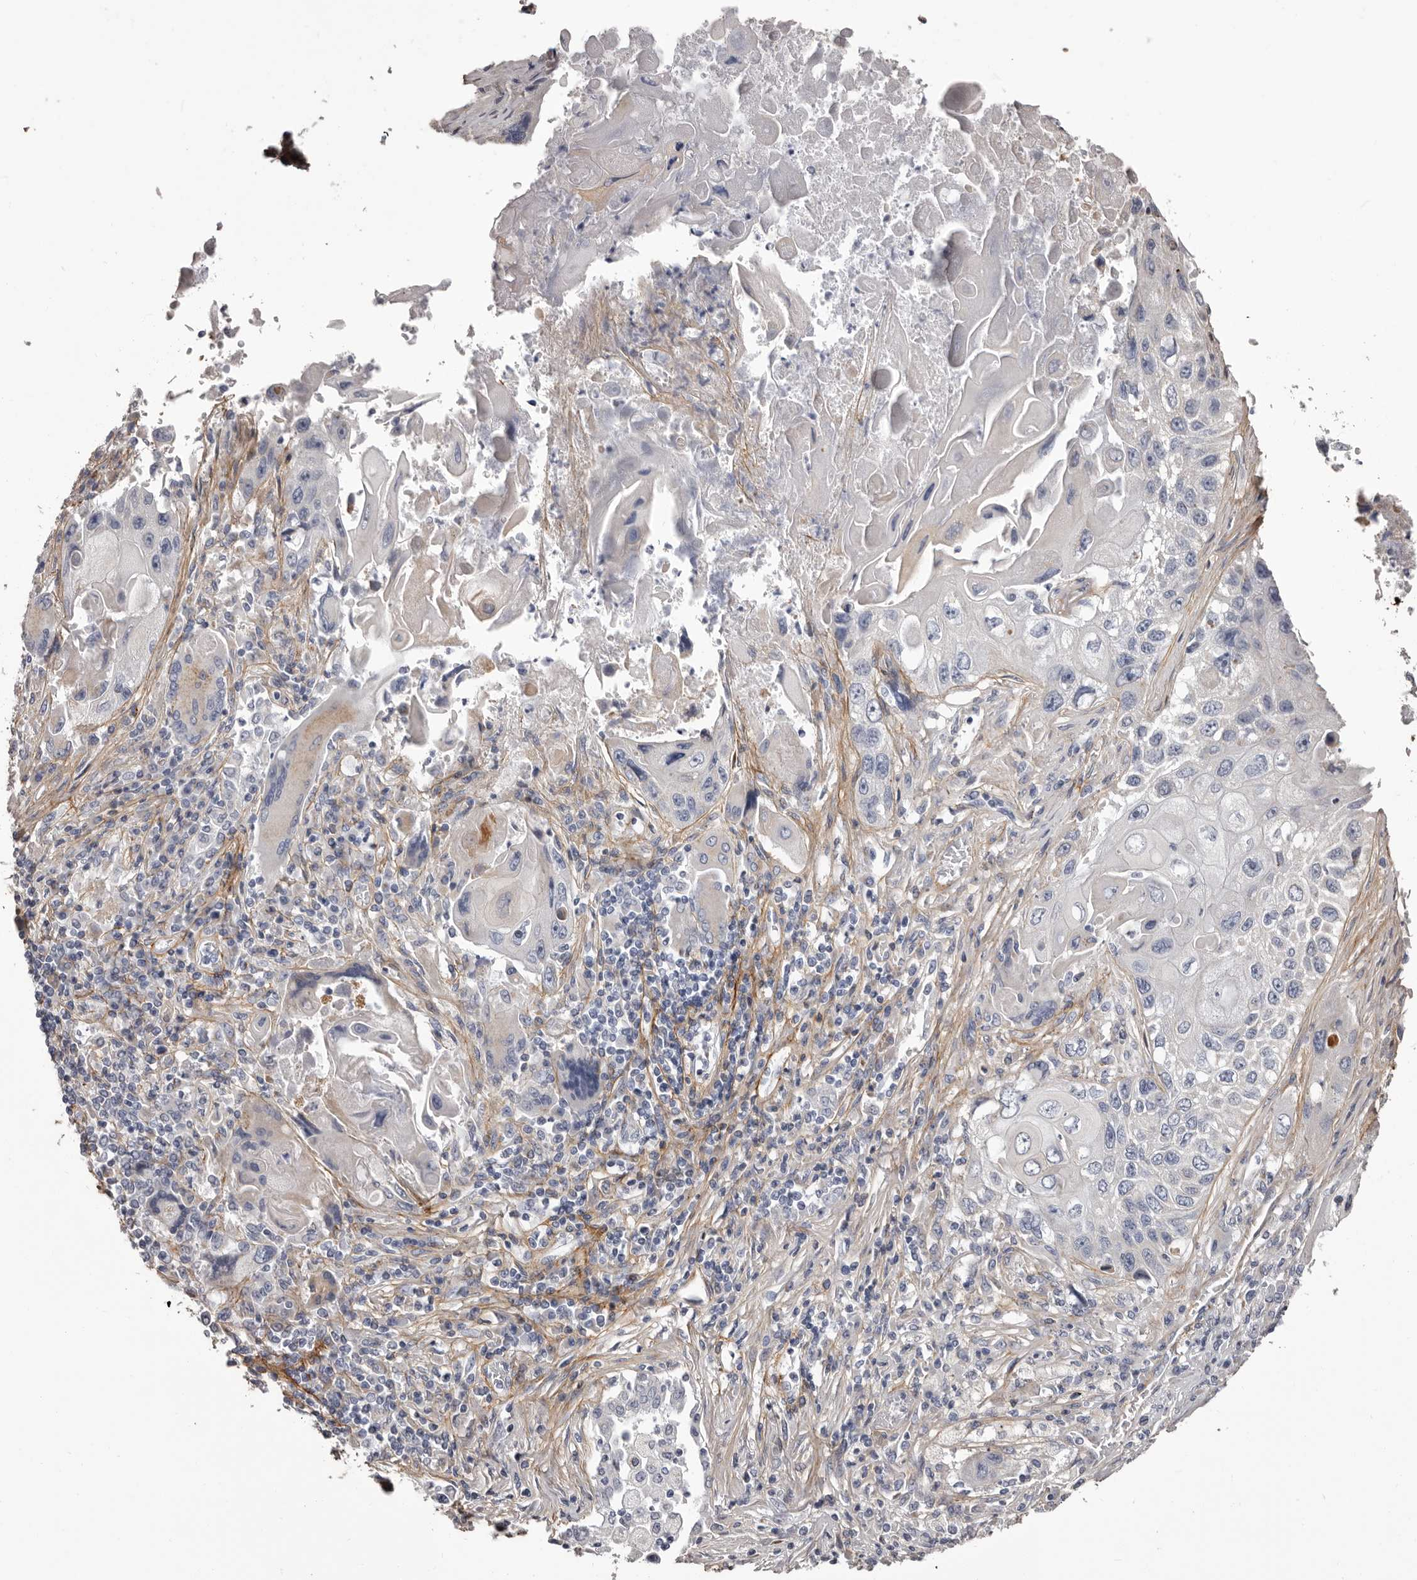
{"staining": {"intensity": "negative", "quantity": "none", "location": "none"}, "tissue": "lung cancer", "cell_type": "Tumor cells", "image_type": "cancer", "snomed": [{"axis": "morphology", "description": "Squamous cell carcinoma, NOS"}, {"axis": "topography", "description": "Lung"}], "caption": "IHC photomicrograph of human lung cancer stained for a protein (brown), which demonstrates no expression in tumor cells.", "gene": "COL6A1", "patient": {"sex": "male", "age": 61}}